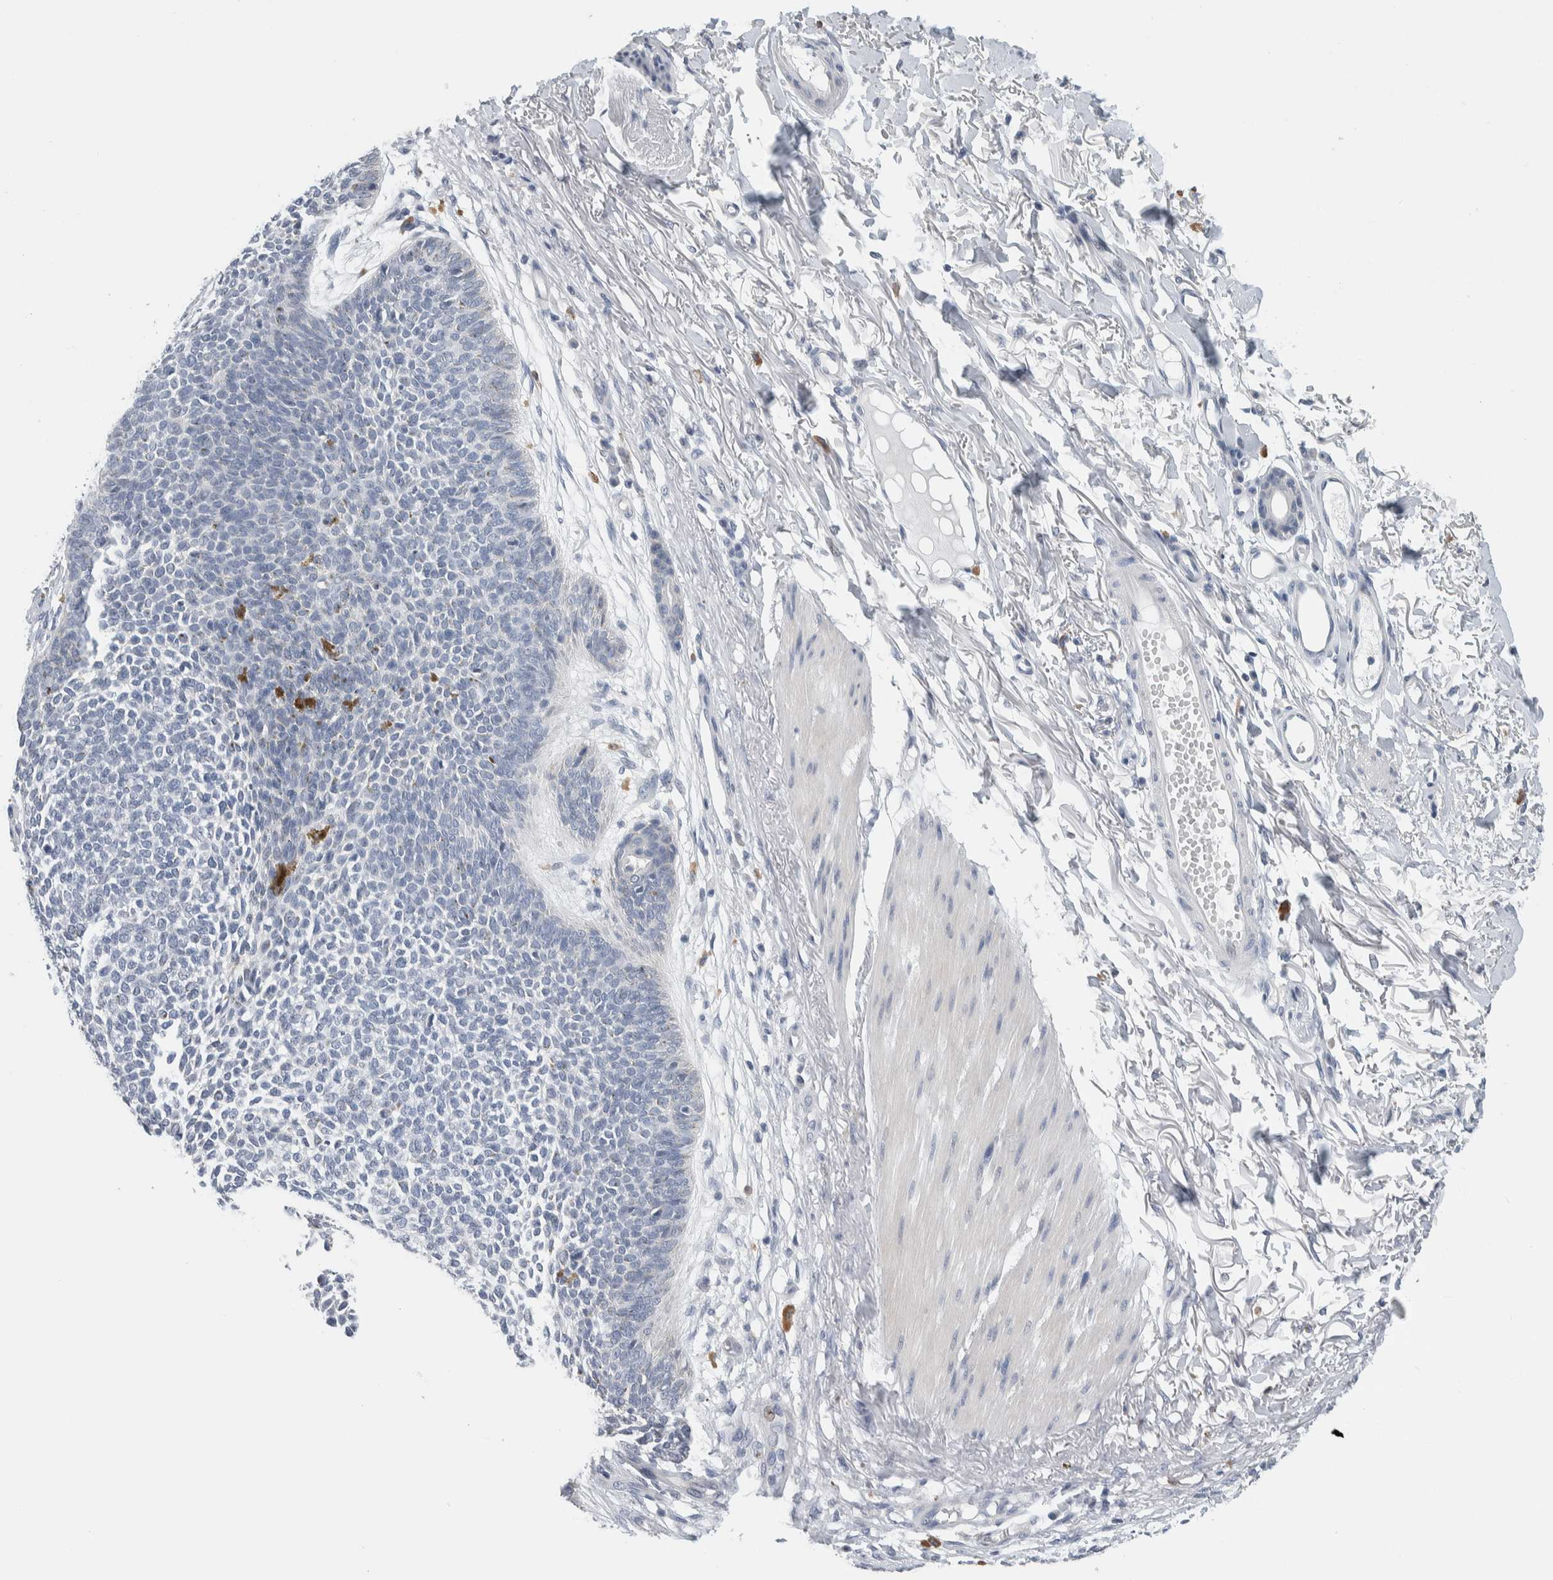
{"staining": {"intensity": "negative", "quantity": "none", "location": "none"}, "tissue": "skin cancer", "cell_type": "Tumor cells", "image_type": "cancer", "snomed": [{"axis": "morphology", "description": "Basal cell carcinoma"}, {"axis": "topography", "description": "Skin"}], "caption": "This histopathology image is of skin basal cell carcinoma stained with immunohistochemistry (IHC) to label a protein in brown with the nuclei are counter-stained blue. There is no expression in tumor cells.", "gene": "SCN2A", "patient": {"sex": "female", "age": 84}}